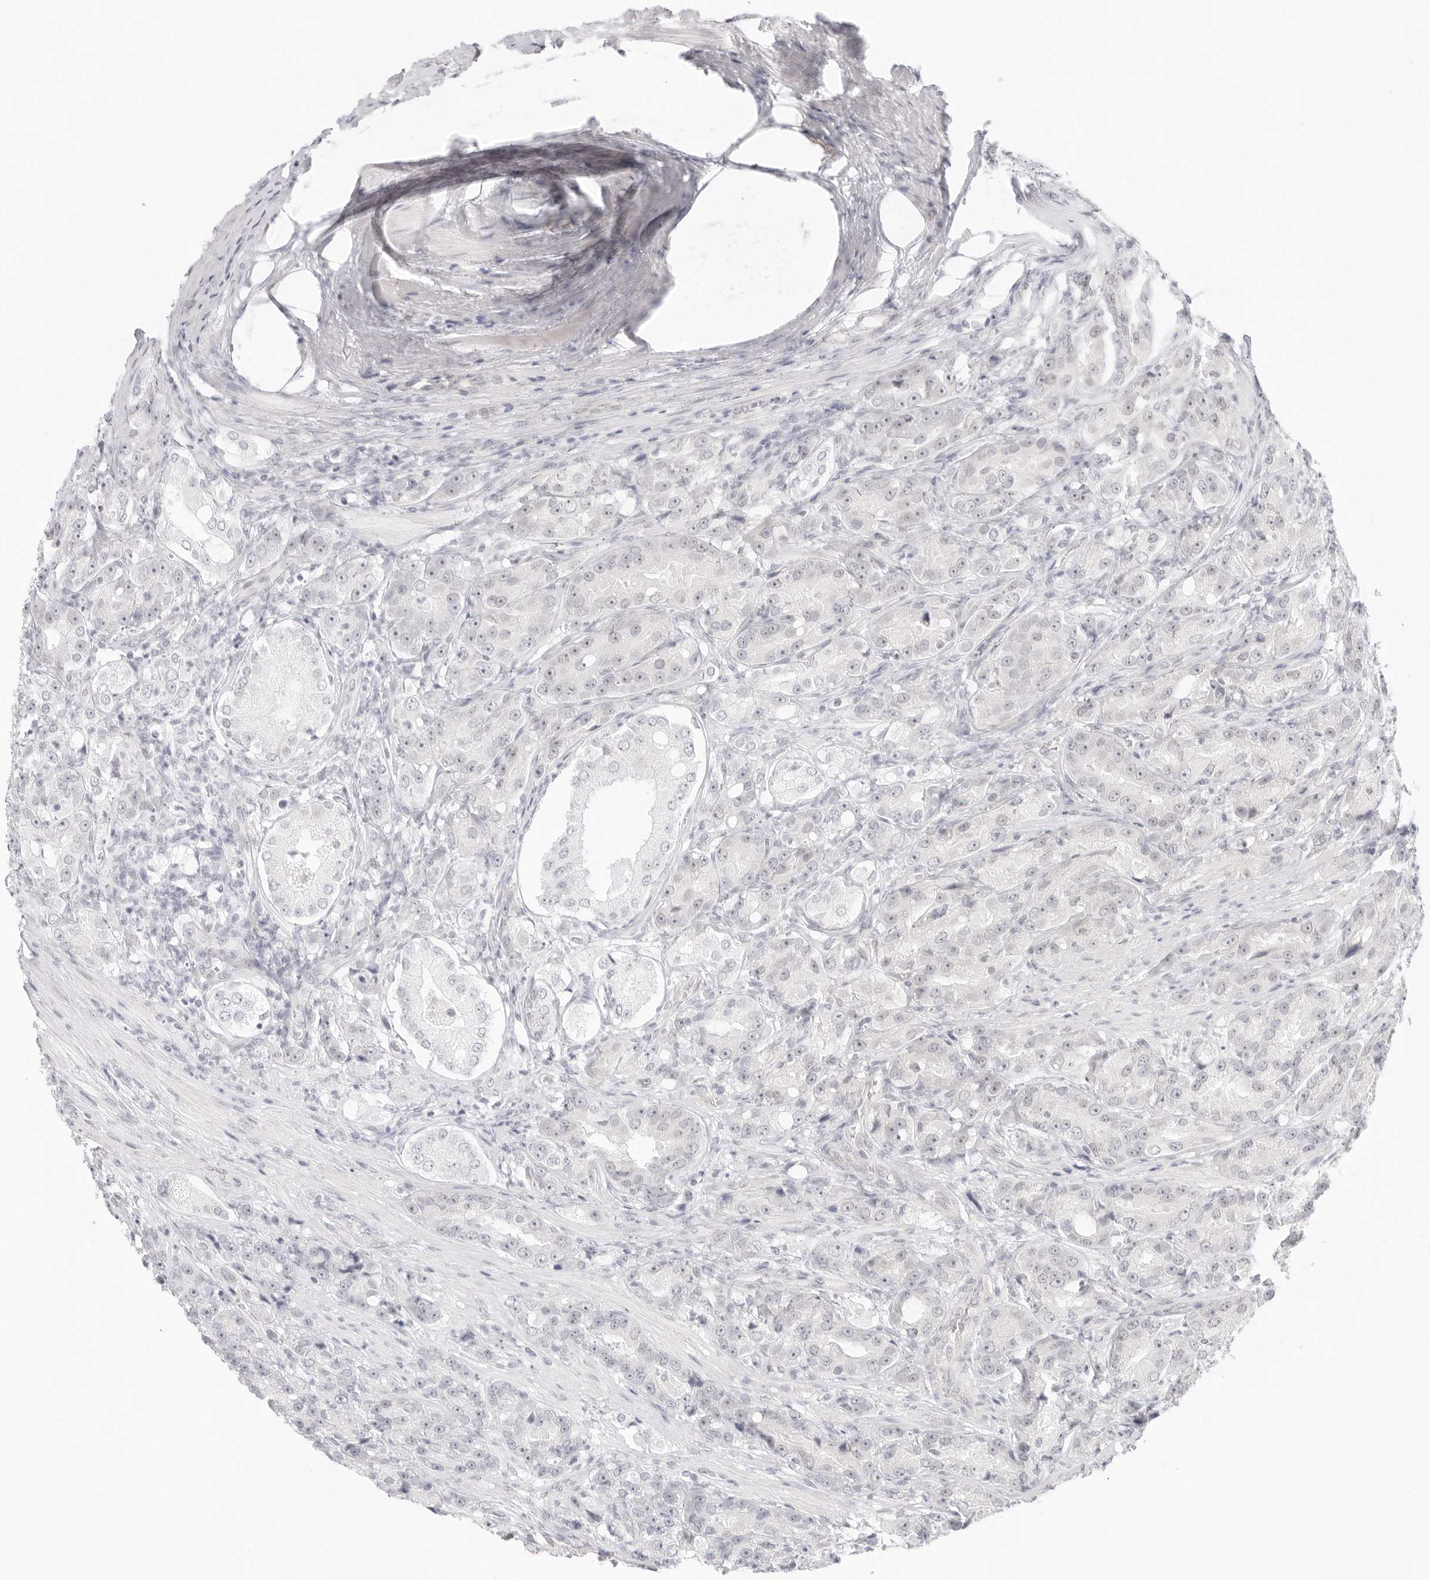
{"staining": {"intensity": "negative", "quantity": "none", "location": "none"}, "tissue": "prostate cancer", "cell_type": "Tumor cells", "image_type": "cancer", "snomed": [{"axis": "morphology", "description": "Adenocarcinoma, High grade"}, {"axis": "topography", "description": "Prostate"}], "caption": "IHC of human prostate cancer (adenocarcinoma (high-grade)) displays no staining in tumor cells.", "gene": "MED18", "patient": {"sex": "male", "age": 60}}